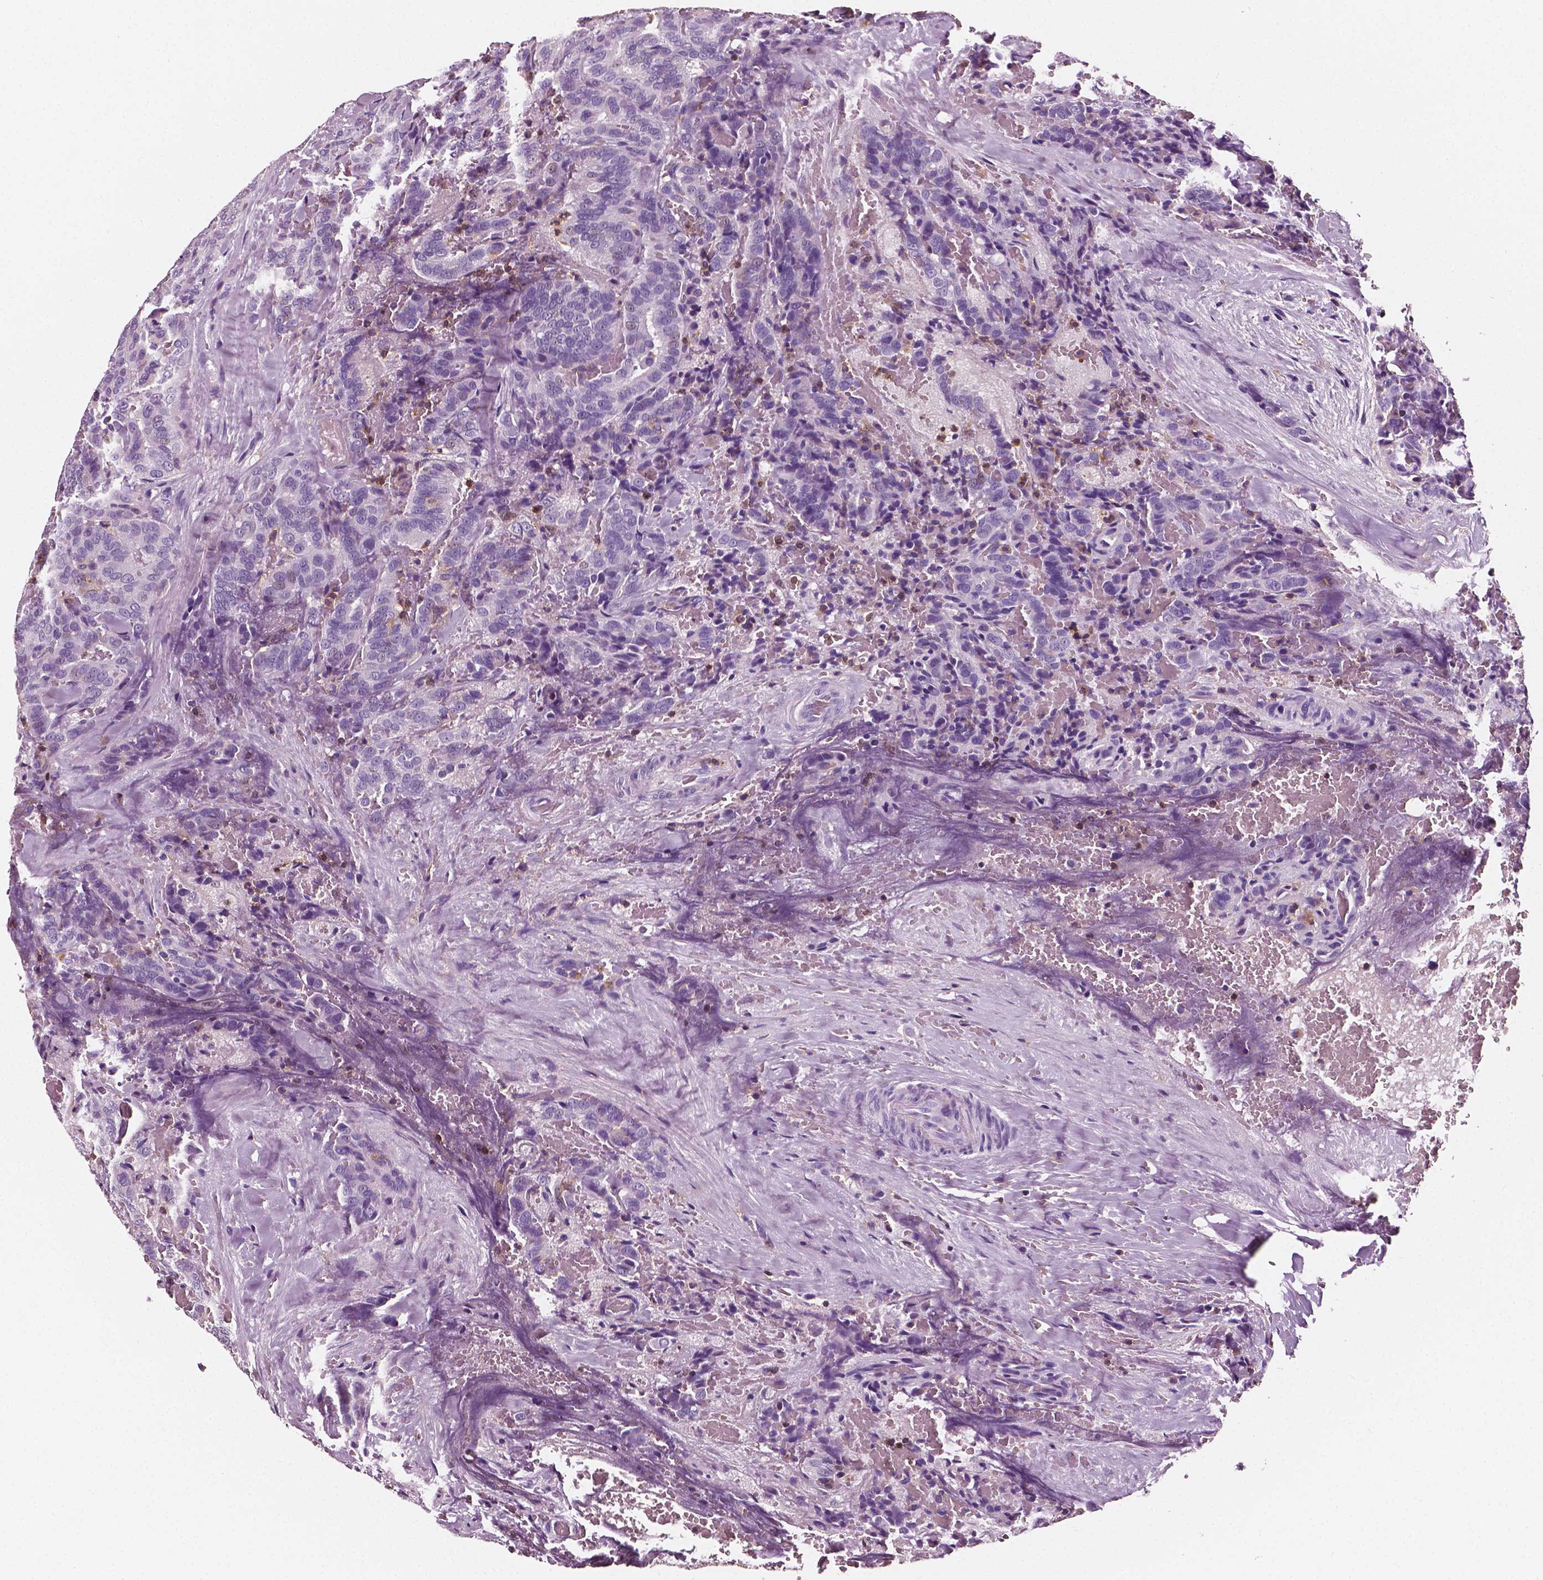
{"staining": {"intensity": "negative", "quantity": "none", "location": "none"}, "tissue": "thyroid cancer", "cell_type": "Tumor cells", "image_type": "cancer", "snomed": [{"axis": "morphology", "description": "Papillary adenocarcinoma, NOS"}, {"axis": "topography", "description": "Thyroid gland"}], "caption": "Thyroid cancer (papillary adenocarcinoma) was stained to show a protein in brown. There is no significant positivity in tumor cells.", "gene": "PTPRC", "patient": {"sex": "male", "age": 61}}